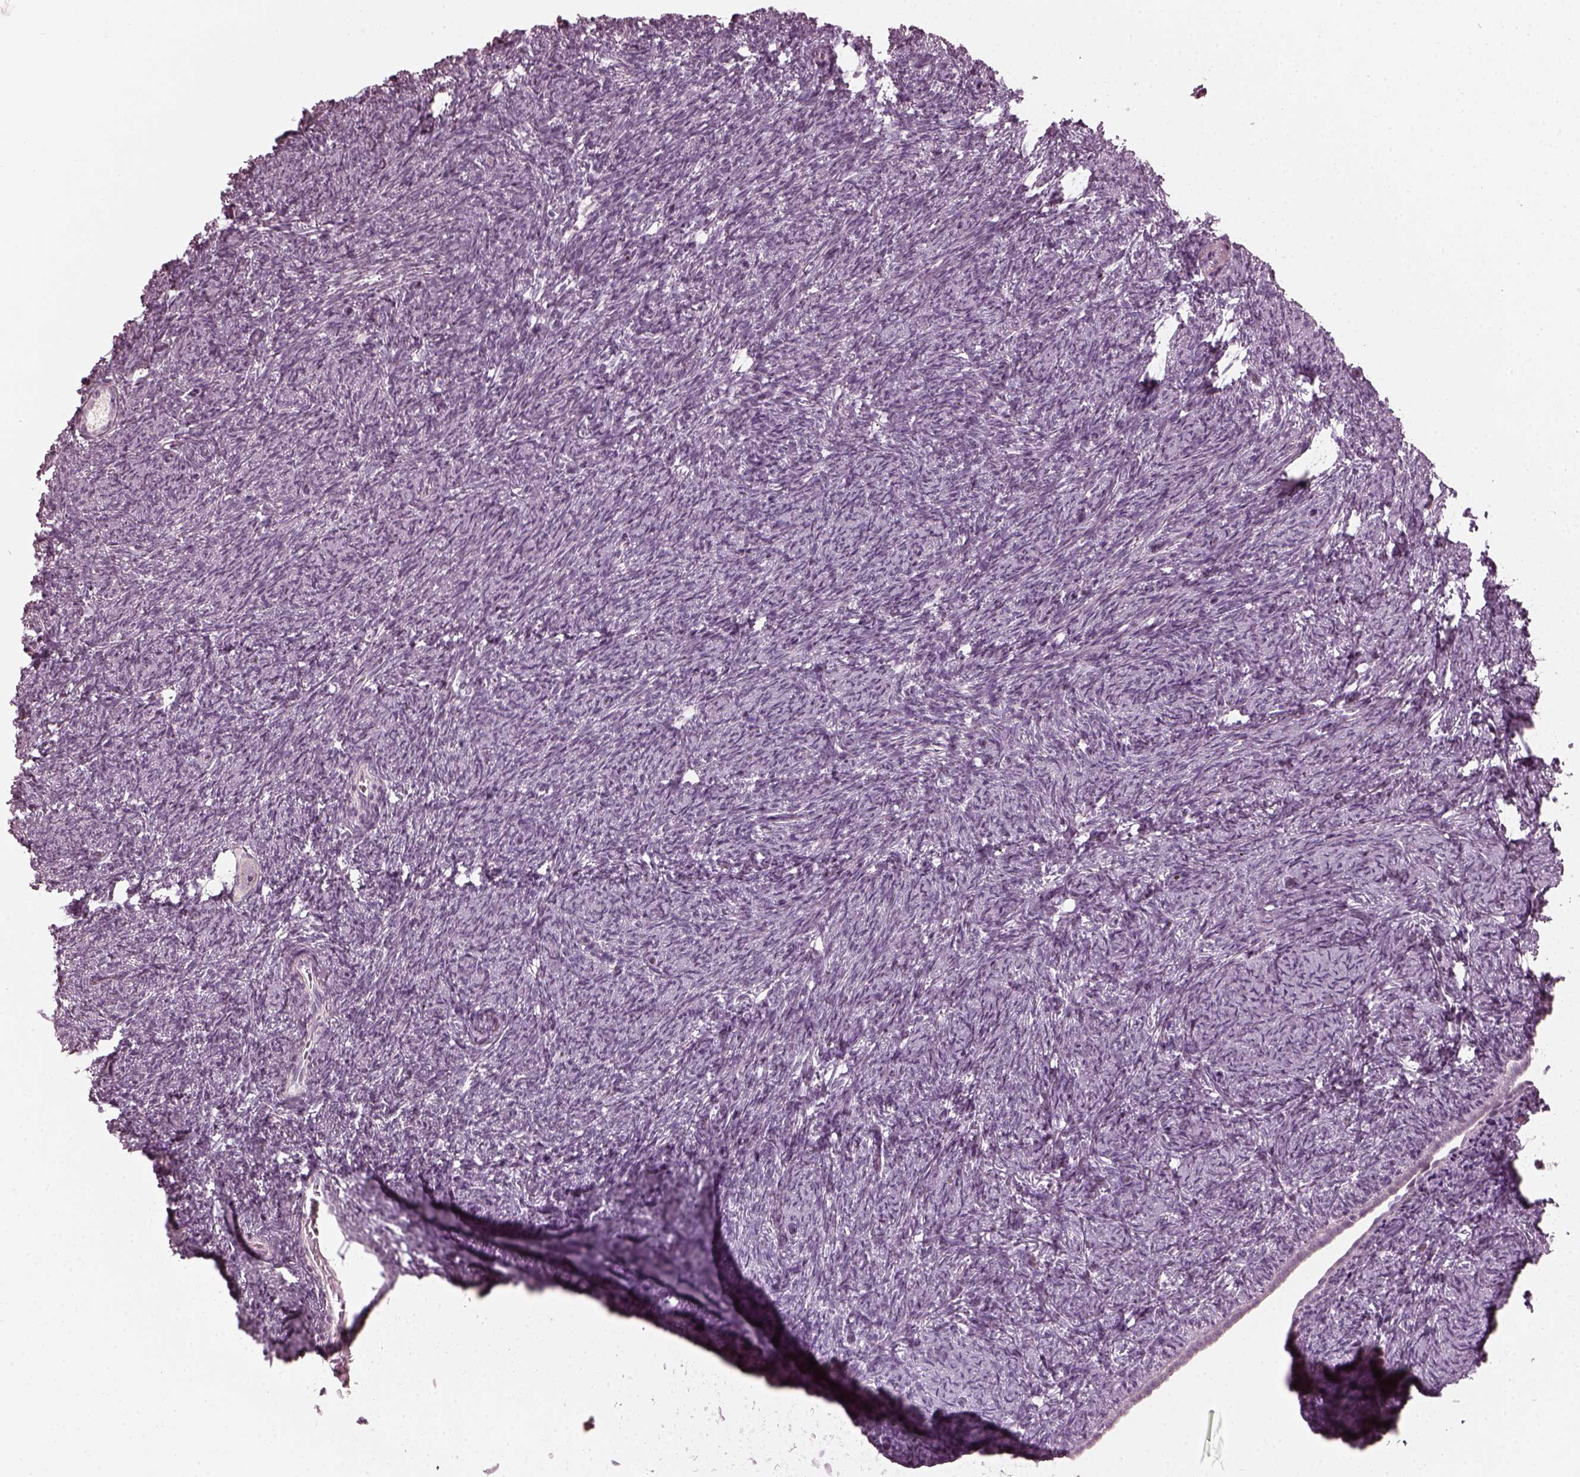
{"staining": {"intensity": "negative", "quantity": "none", "location": "none"}, "tissue": "ovary", "cell_type": "Follicle cells", "image_type": "normal", "snomed": [{"axis": "morphology", "description": "Normal tissue, NOS"}, {"axis": "topography", "description": "Ovary"}], "caption": "A histopathology image of human ovary is negative for staining in follicle cells. Nuclei are stained in blue.", "gene": "SAXO2", "patient": {"sex": "female", "age": 39}}